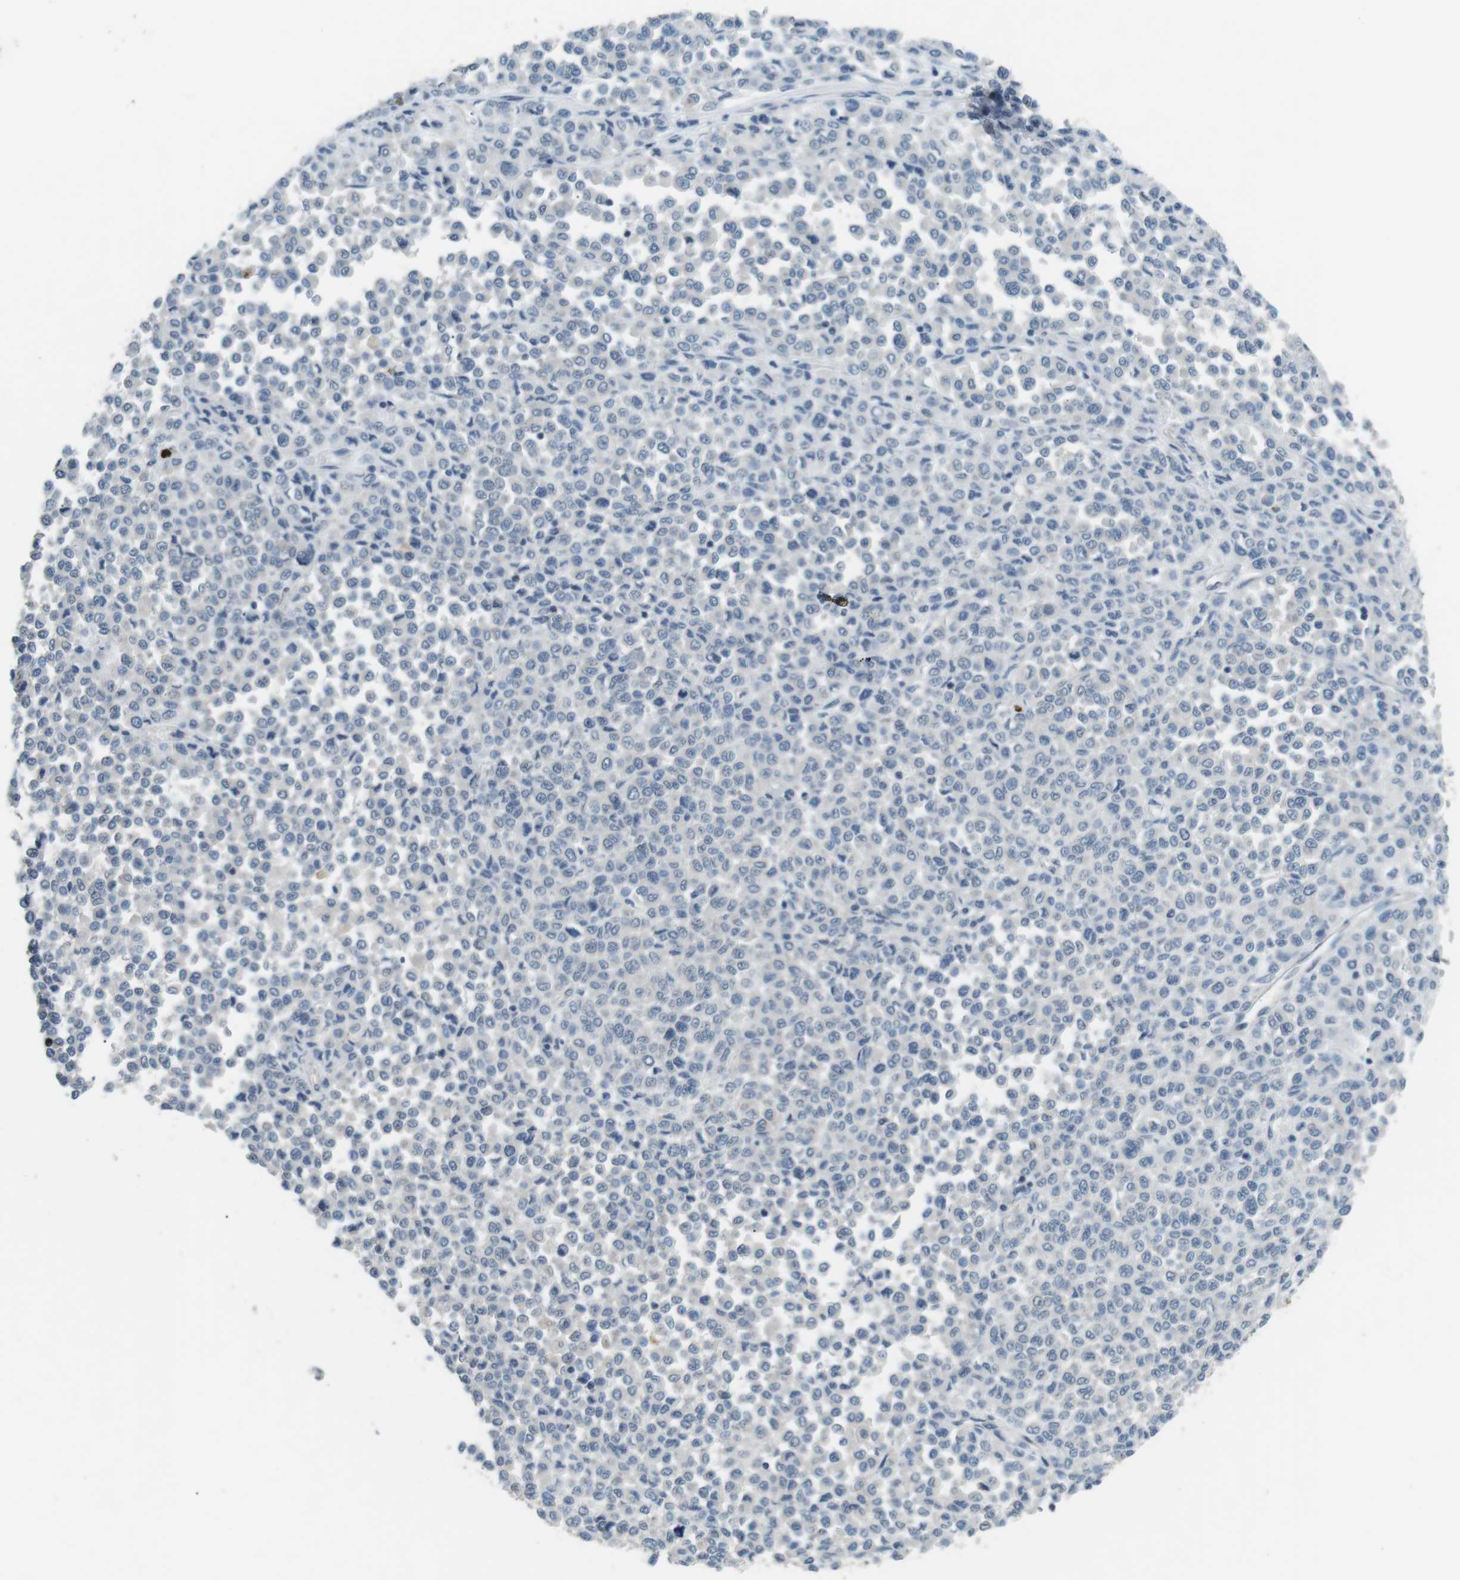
{"staining": {"intensity": "negative", "quantity": "none", "location": "none"}, "tissue": "melanoma", "cell_type": "Tumor cells", "image_type": "cancer", "snomed": [{"axis": "morphology", "description": "Malignant melanoma, Metastatic site"}, {"axis": "topography", "description": "Pancreas"}], "caption": "This is a micrograph of immunohistochemistry staining of malignant melanoma (metastatic site), which shows no staining in tumor cells. (Immunohistochemistry (ihc), brightfield microscopy, high magnification).", "gene": "GZMM", "patient": {"sex": "female", "age": 30}}